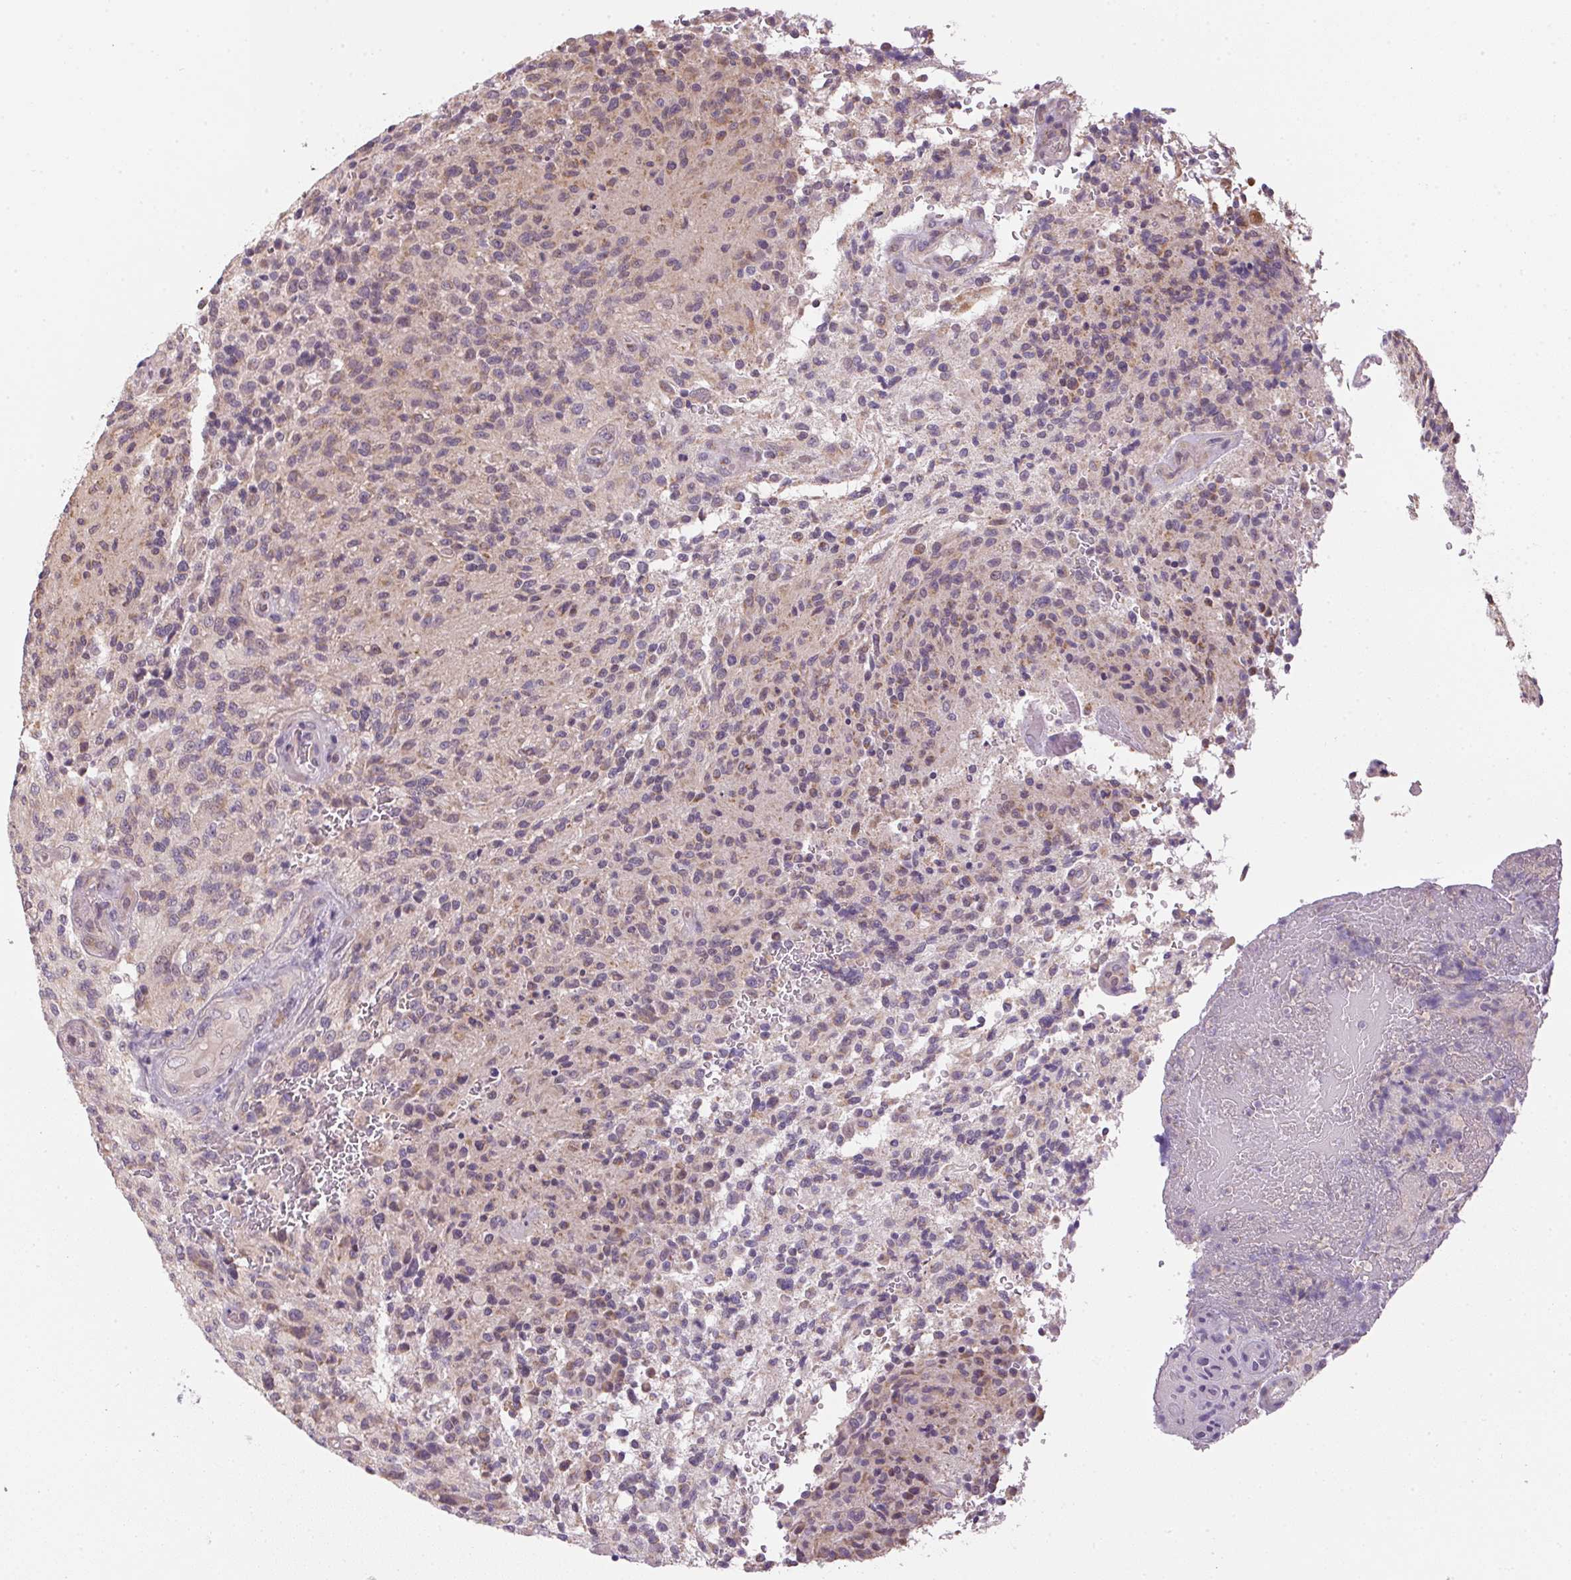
{"staining": {"intensity": "weak", "quantity": "<25%", "location": "cytoplasmic/membranous"}, "tissue": "glioma", "cell_type": "Tumor cells", "image_type": "cancer", "snomed": [{"axis": "morphology", "description": "Normal tissue, NOS"}, {"axis": "morphology", "description": "Glioma, malignant, High grade"}, {"axis": "topography", "description": "Cerebral cortex"}], "caption": "Histopathology image shows no significant protein staining in tumor cells of malignant glioma (high-grade). Brightfield microscopy of immunohistochemistry (IHC) stained with DAB (brown) and hematoxylin (blue), captured at high magnification.", "gene": "SC5D", "patient": {"sex": "male", "age": 56}}